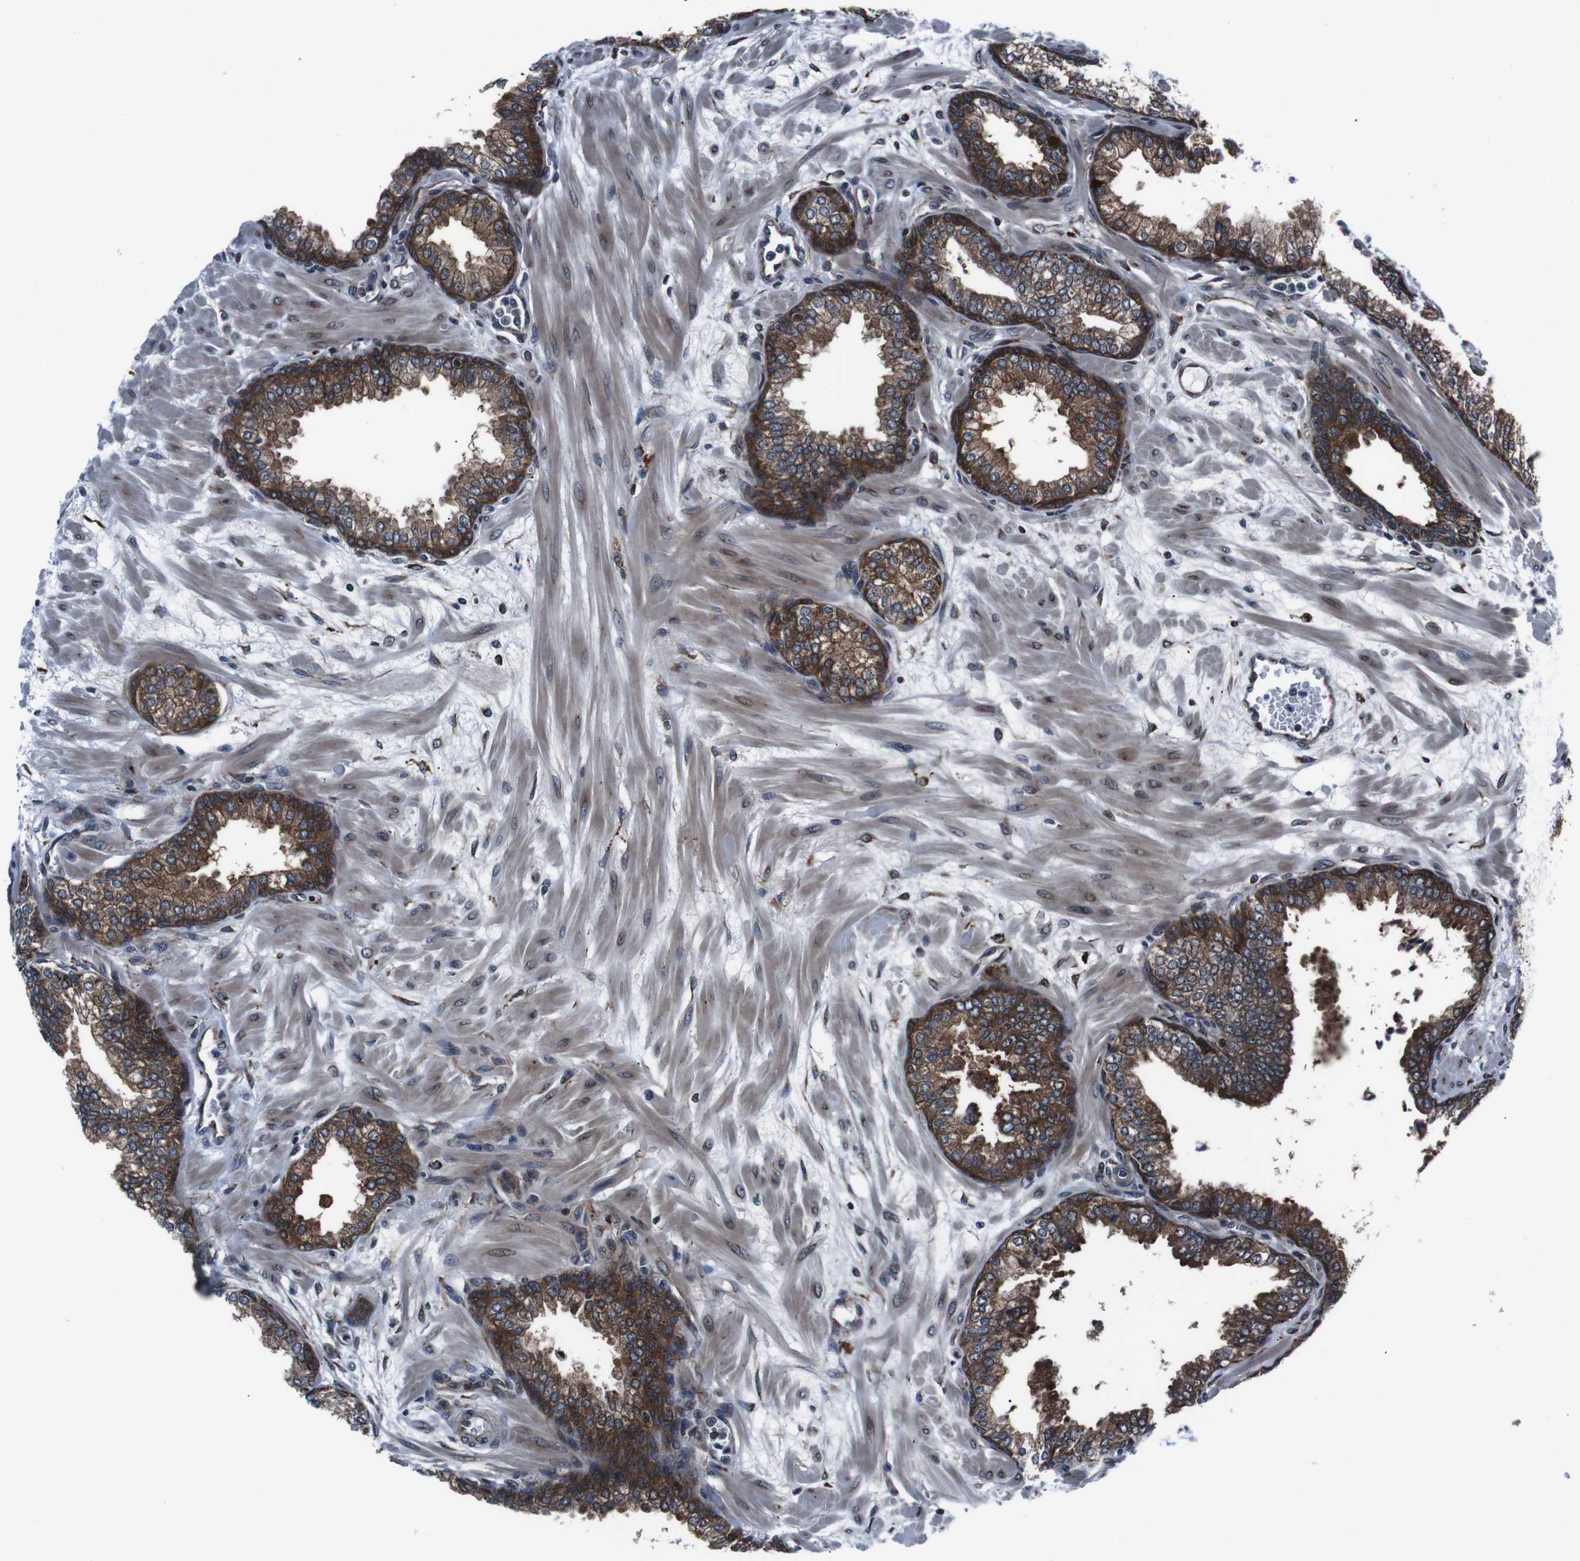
{"staining": {"intensity": "strong", "quantity": ">75%", "location": "cytoplasmic/membranous"}, "tissue": "prostate", "cell_type": "Glandular cells", "image_type": "normal", "snomed": [{"axis": "morphology", "description": "Normal tissue, NOS"}, {"axis": "morphology", "description": "Urothelial carcinoma, Low grade"}, {"axis": "topography", "description": "Urinary bladder"}, {"axis": "topography", "description": "Prostate"}], "caption": "Prostate was stained to show a protein in brown. There is high levels of strong cytoplasmic/membranous positivity in about >75% of glandular cells. Immunohistochemistry (ihc) stains the protein in brown and the nuclei are stained blue.", "gene": "EIF4A2", "patient": {"sex": "male", "age": 60}}